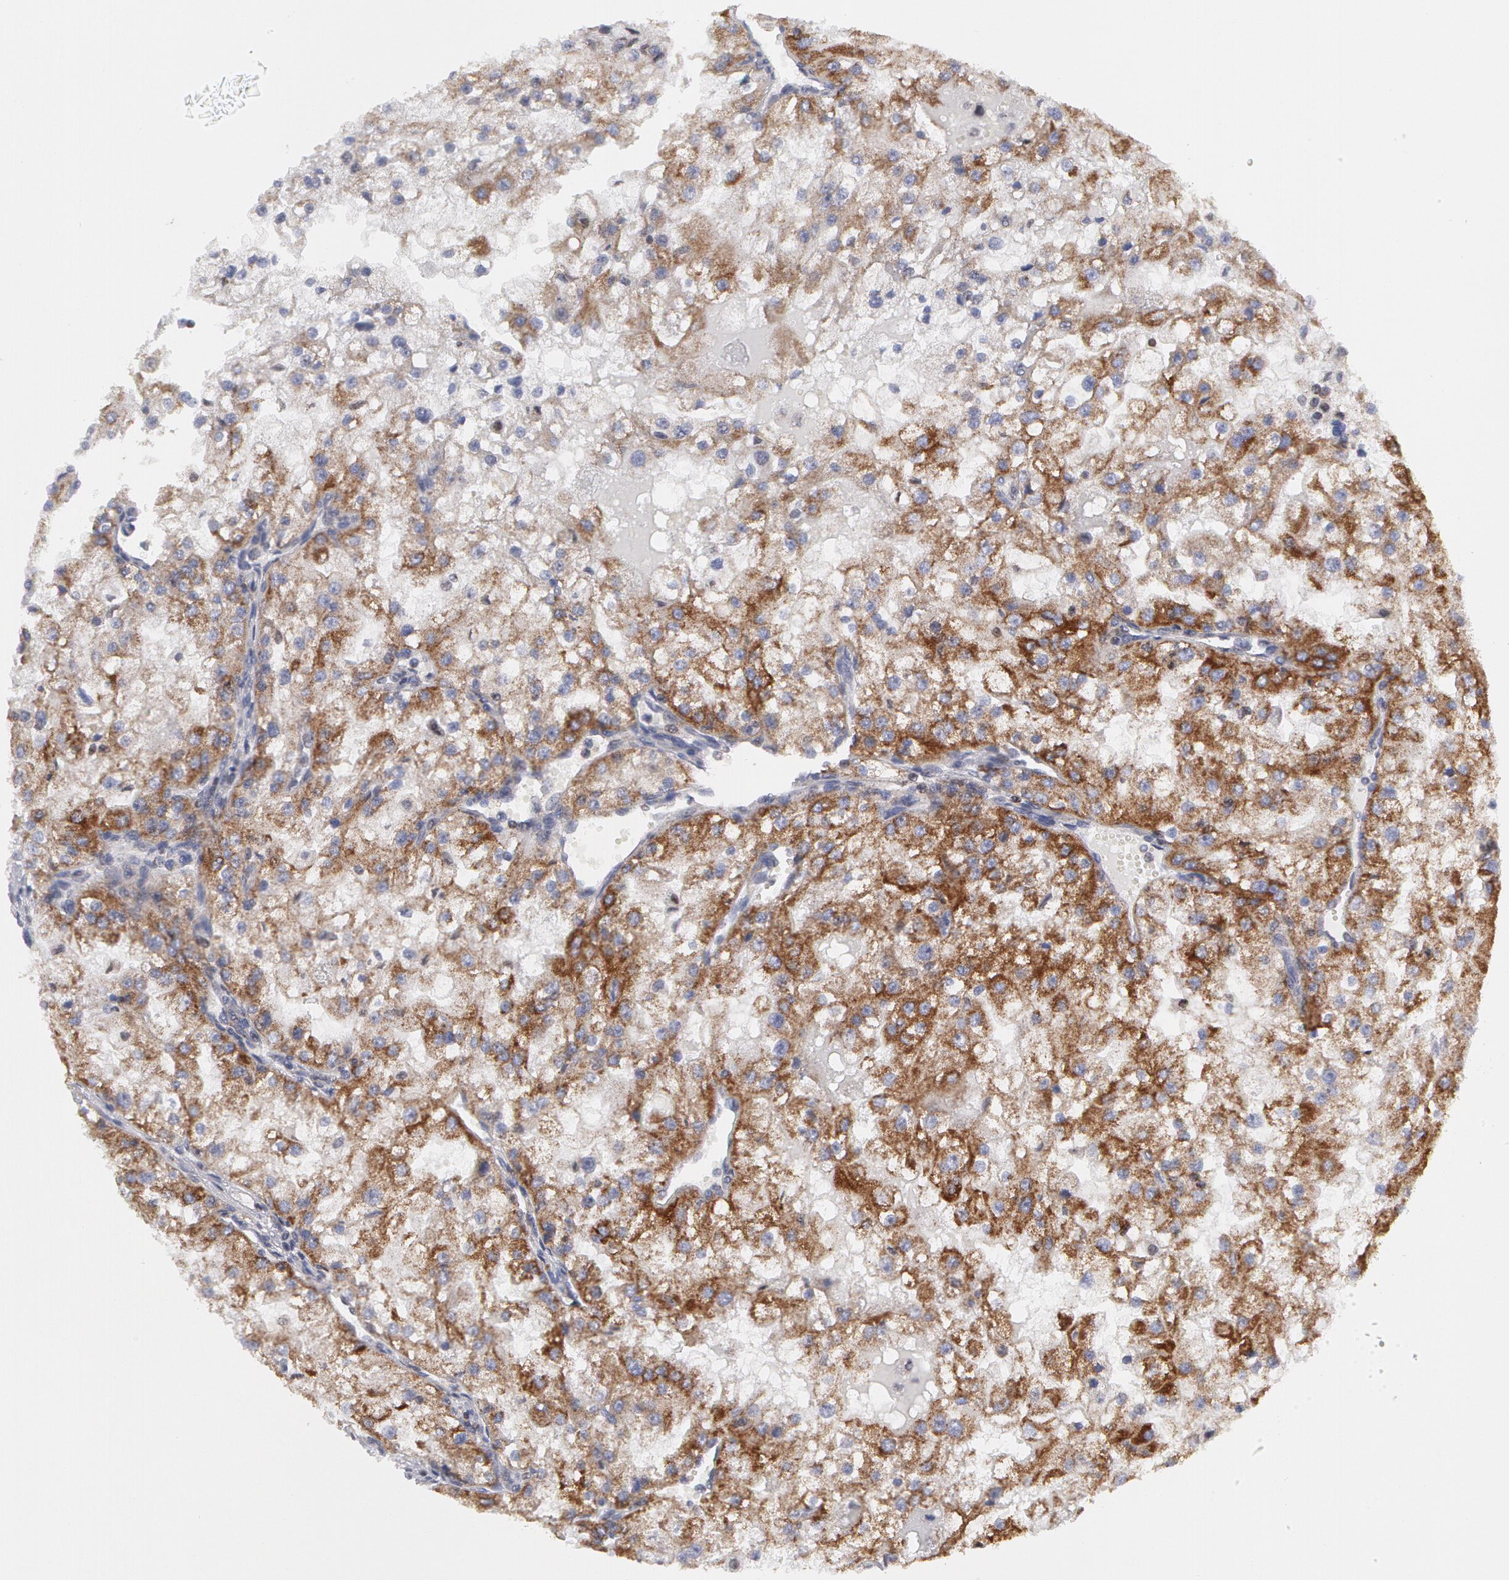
{"staining": {"intensity": "moderate", "quantity": "25%-75%", "location": "cytoplasmic/membranous"}, "tissue": "renal cancer", "cell_type": "Tumor cells", "image_type": "cancer", "snomed": [{"axis": "morphology", "description": "Adenocarcinoma, NOS"}, {"axis": "topography", "description": "Kidney"}], "caption": "Immunohistochemical staining of renal cancer (adenocarcinoma) shows moderate cytoplasmic/membranous protein expression in about 25%-75% of tumor cells. (IHC, brightfield microscopy, high magnification).", "gene": "ERBB2", "patient": {"sex": "female", "age": 74}}